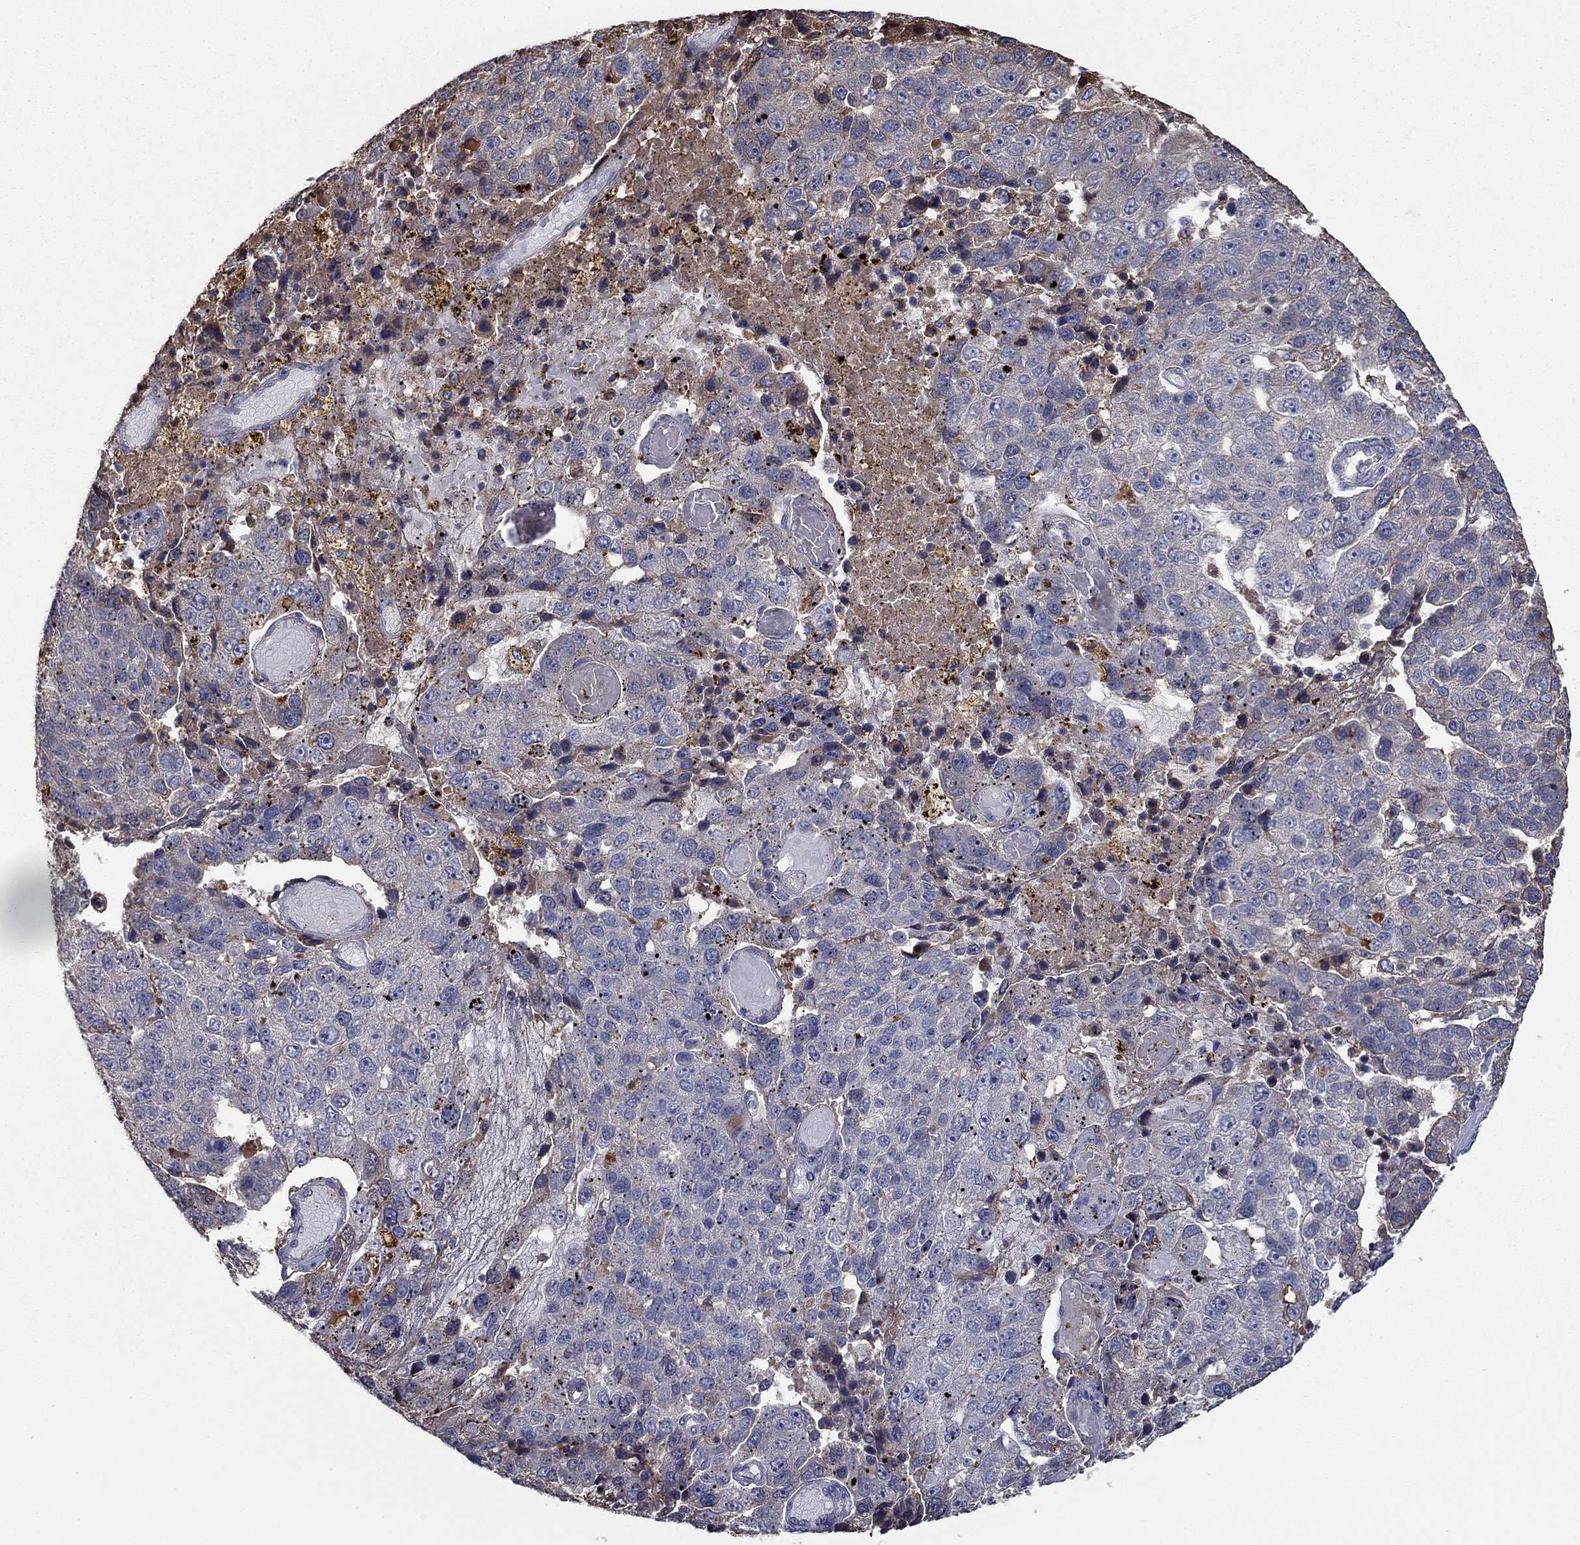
{"staining": {"intensity": "moderate", "quantity": "<25%", "location": "cytoplasmic/membranous"}, "tissue": "pancreatic cancer", "cell_type": "Tumor cells", "image_type": "cancer", "snomed": [{"axis": "morphology", "description": "Adenocarcinoma, NOS"}, {"axis": "topography", "description": "Pancreas"}], "caption": "Adenocarcinoma (pancreatic) stained with DAB (3,3'-diaminobenzidine) IHC reveals low levels of moderate cytoplasmic/membranous expression in approximately <25% of tumor cells. (brown staining indicates protein expression, while blue staining denotes nuclei).", "gene": "IL10", "patient": {"sex": "female", "age": 61}}